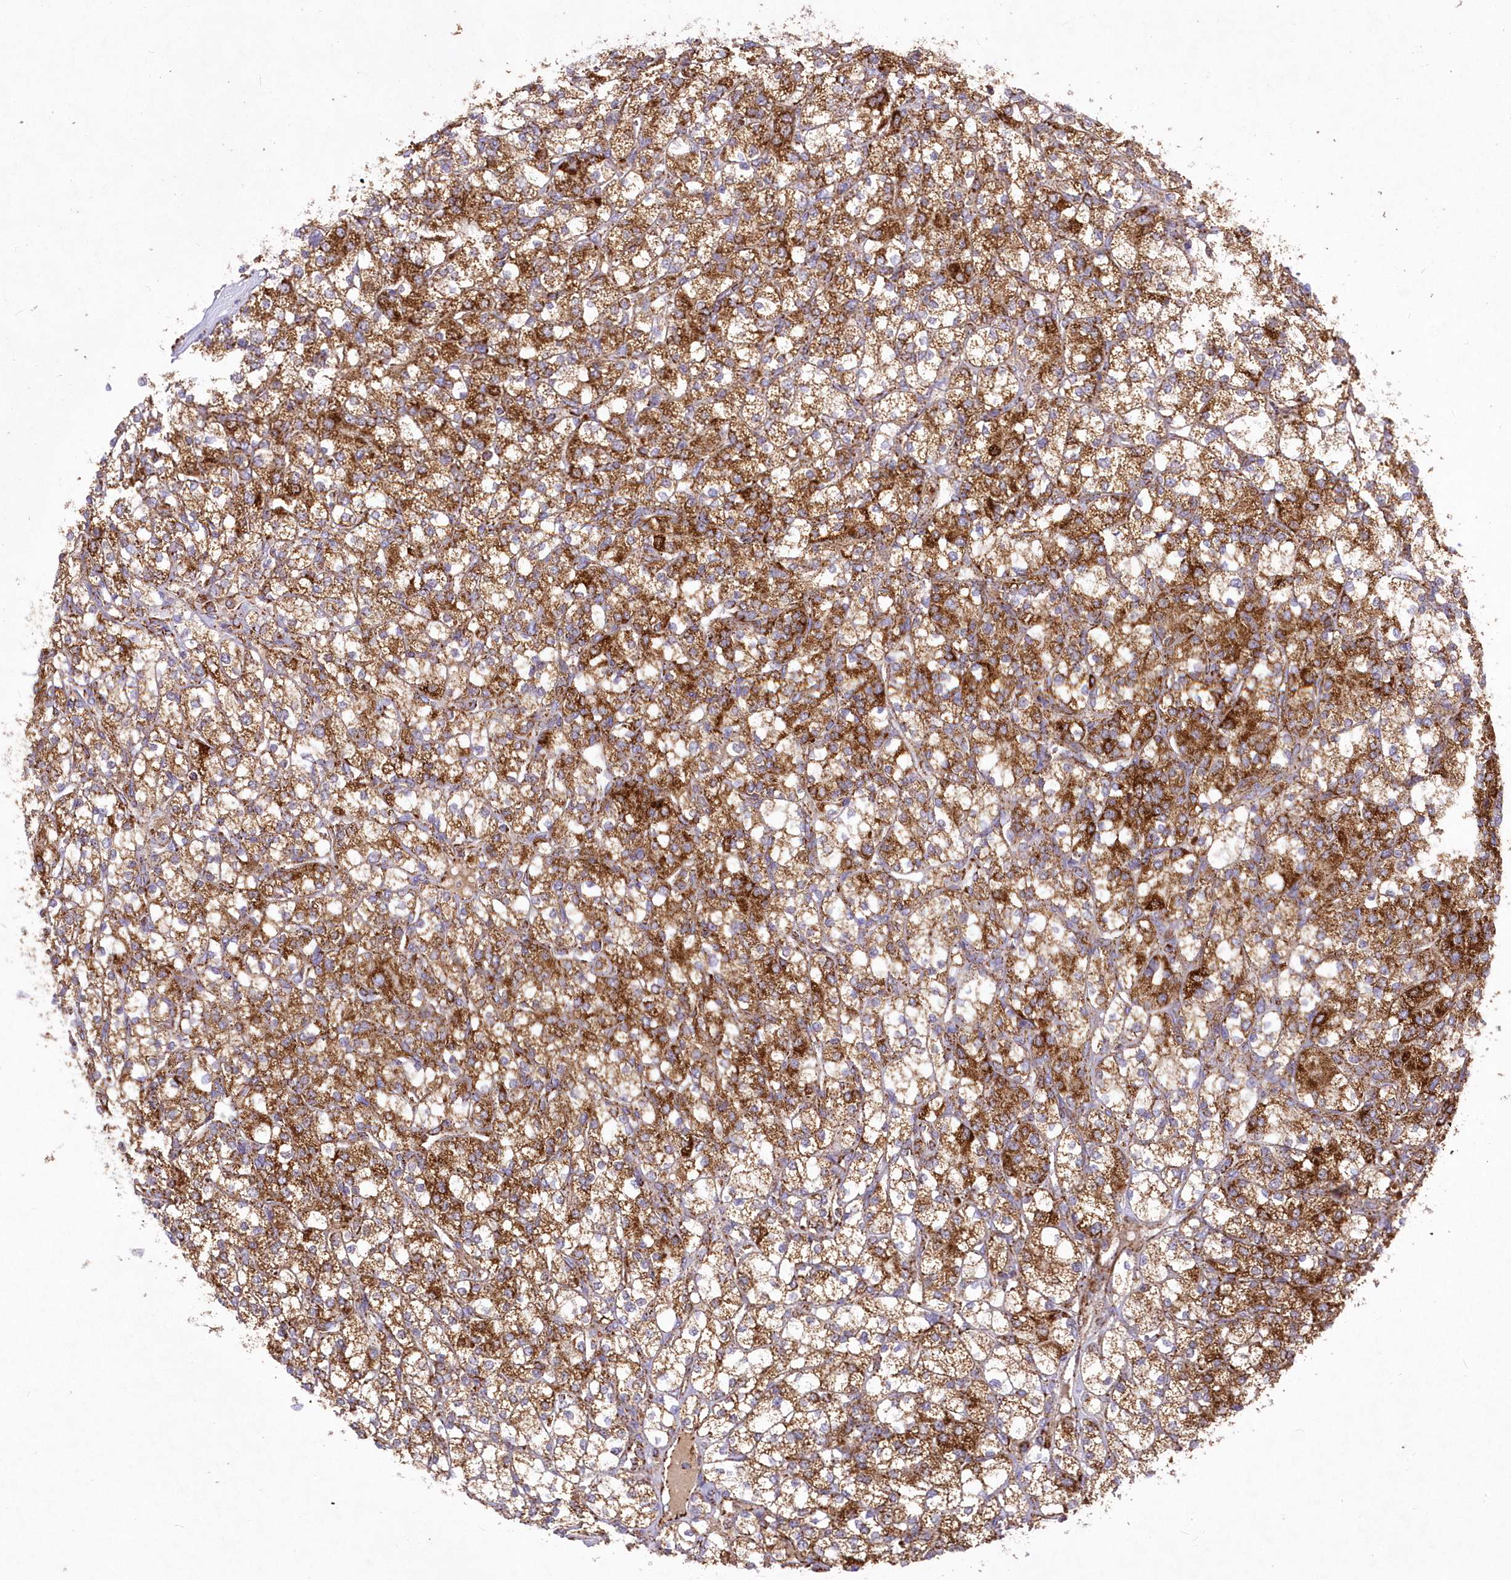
{"staining": {"intensity": "strong", "quantity": ">75%", "location": "cytoplasmic/membranous"}, "tissue": "renal cancer", "cell_type": "Tumor cells", "image_type": "cancer", "snomed": [{"axis": "morphology", "description": "Adenocarcinoma, NOS"}, {"axis": "topography", "description": "Kidney"}], "caption": "Tumor cells demonstrate strong cytoplasmic/membranous positivity in approximately >75% of cells in adenocarcinoma (renal). The staining is performed using DAB brown chromogen to label protein expression. The nuclei are counter-stained blue using hematoxylin.", "gene": "ASNSD1", "patient": {"sex": "male", "age": 77}}